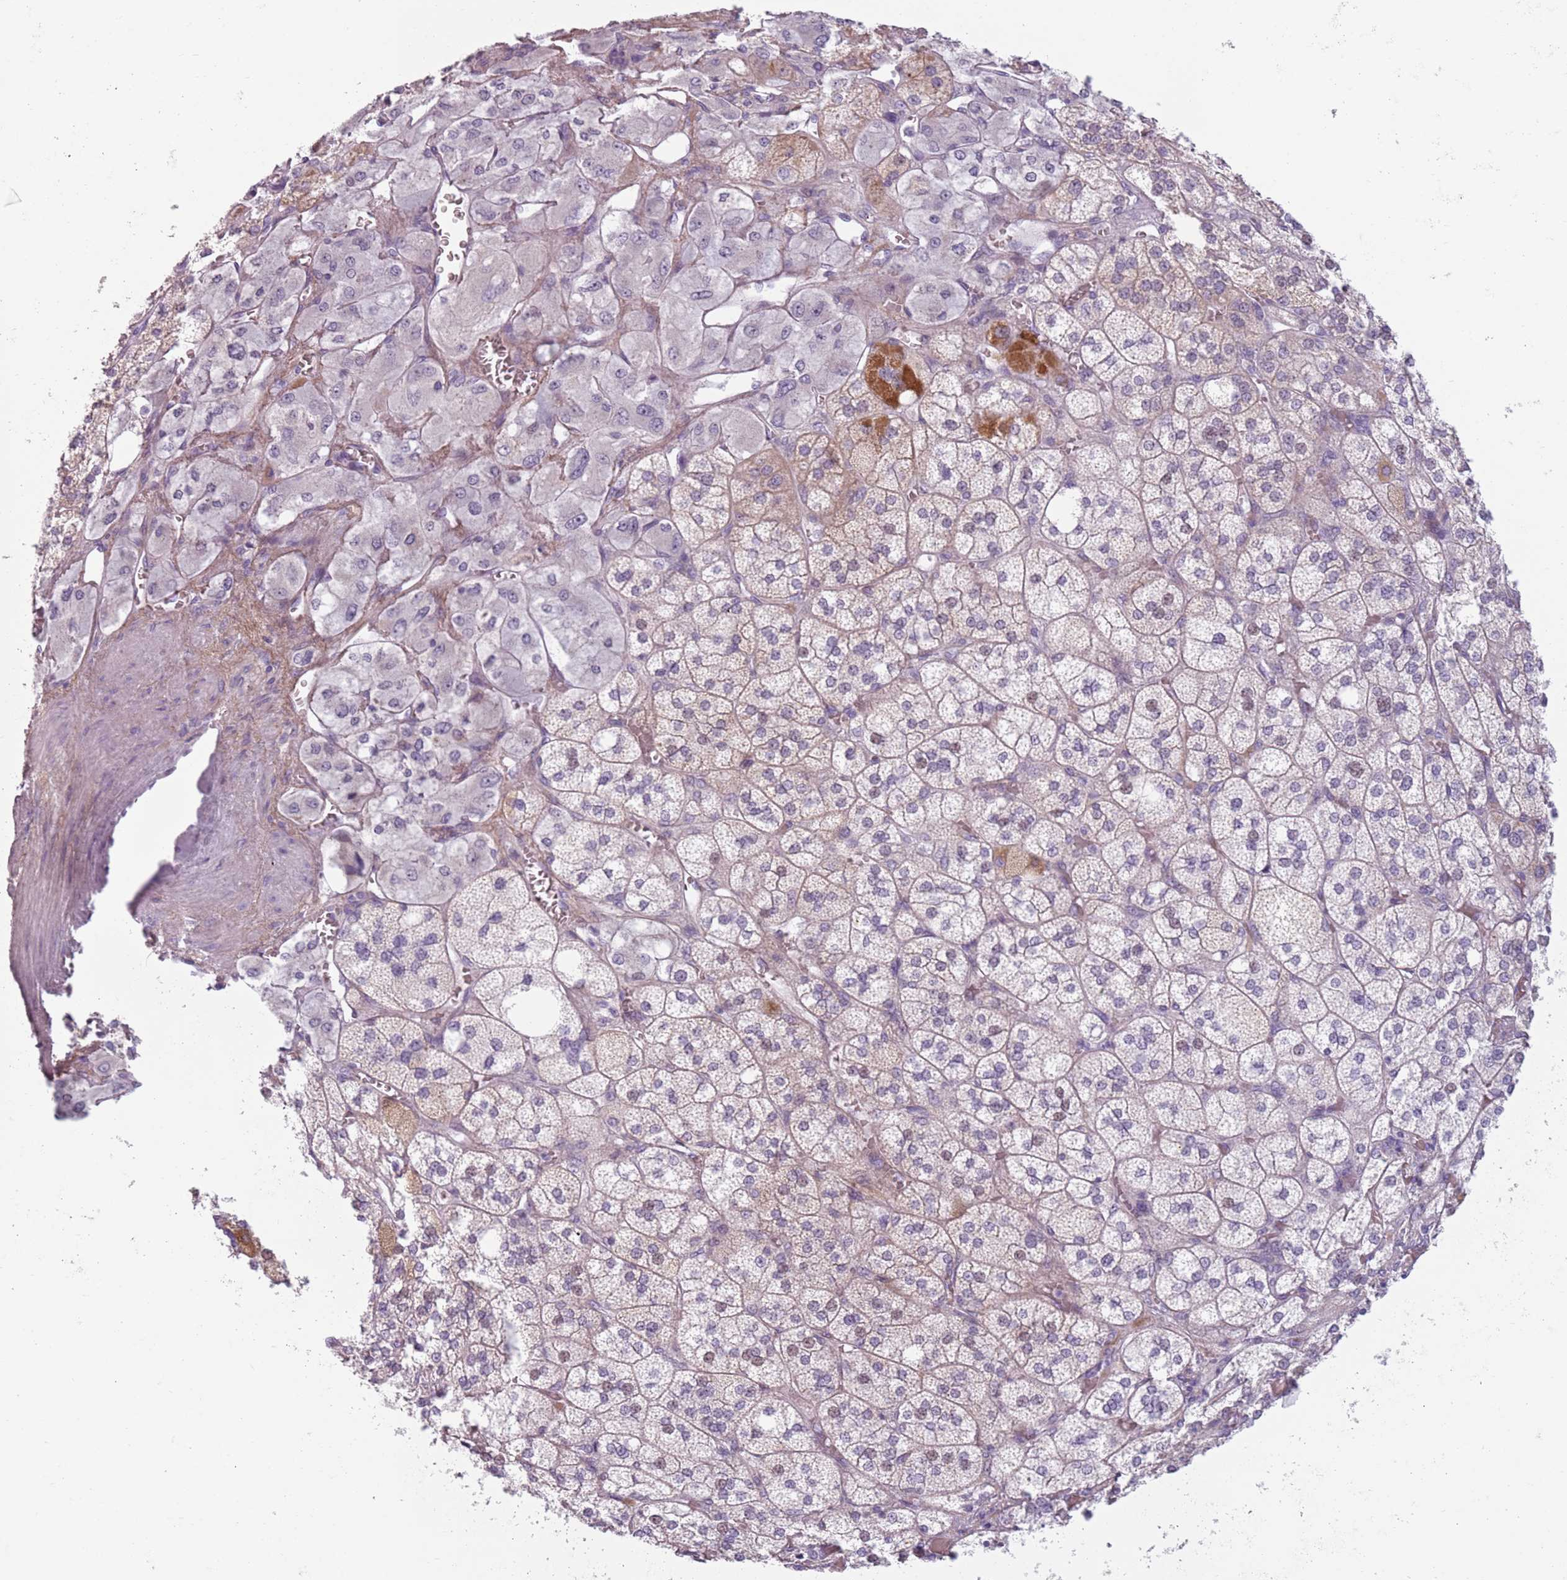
{"staining": {"intensity": "moderate", "quantity": "25%-75%", "location": "cytoplasmic/membranous"}, "tissue": "adrenal gland", "cell_type": "Glandular cells", "image_type": "normal", "snomed": [{"axis": "morphology", "description": "Normal tissue, NOS"}, {"axis": "topography", "description": "Adrenal gland"}], "caption": "A high-resolution histopathology image shows immunohistochemistry staining of benign adrenal gland, which exhibits moderate cytoplasmic/membranous expression in about 25%-75% of glandular cells.", "gene": "MEGF8", "patient": {"sex": "male", "age": 61}}